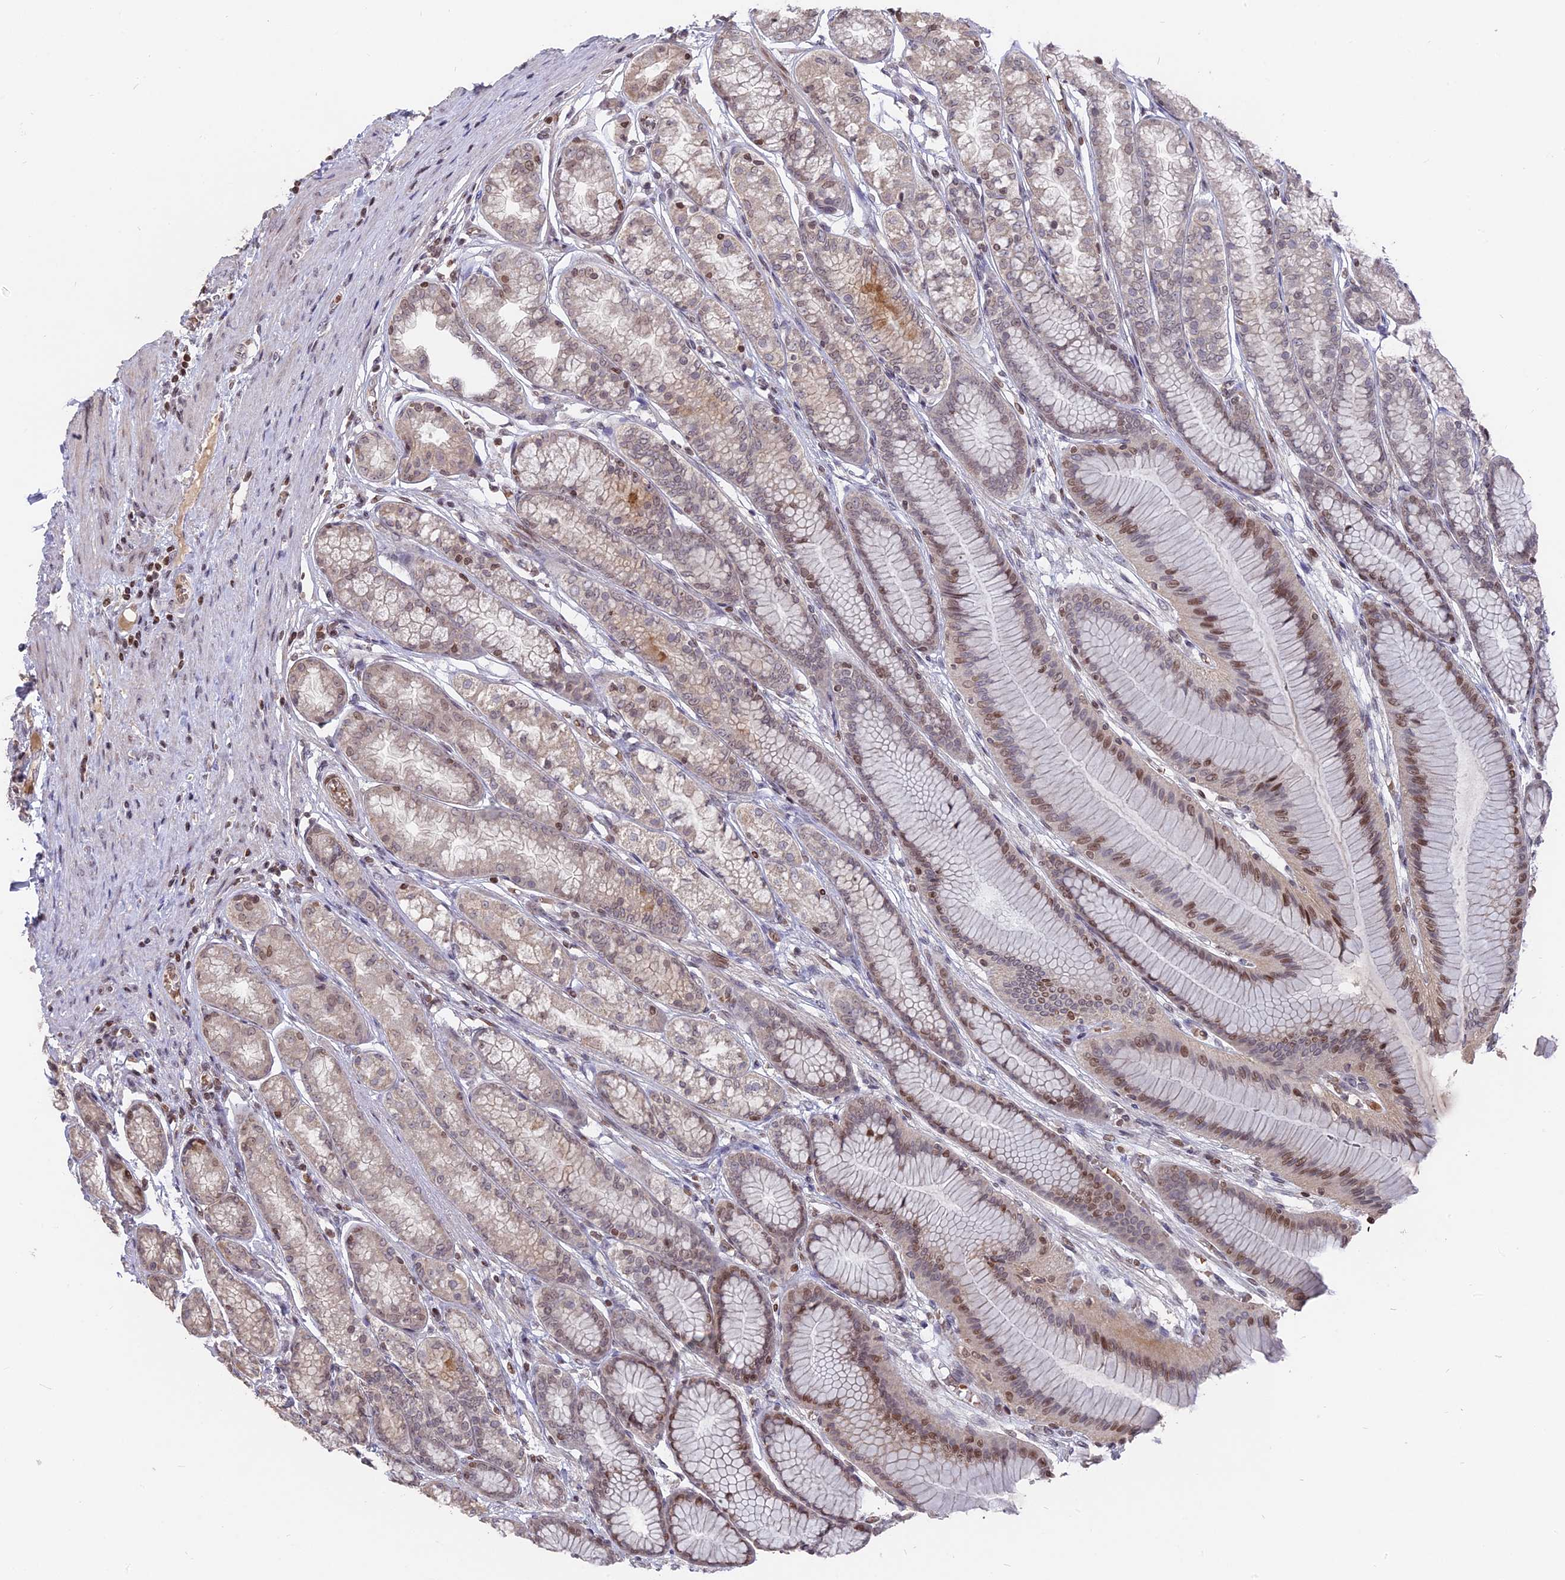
{"staining": {"intensity": "moderate", "quantity": "25%-75%", "location": "cytoplasmic/membranous,nuclear"}, "tissue": "stomach", "cell_type": "Glandular cells", "image_type": "normal", "snomed": [{"axis": "morphology", "description": "Normal tissue, NOS"}, {"axis": "morphology", "description": "Adenocarcinoma, NOS"}, {"axis": "morphology", "description": "Adenocarcinoma, High grade"}, {"axis": "topography", "description": "Stomach, upper"}, {"axis": "topography", "description": "Stomach"}], "caption": "Immunohistochemistry photomicrograph of benign stomach: human stomach stained using IHC exhibits medium levels of moderate protein expression localized specifically in the cytoplasmic/membranous,nuclear of glandular cells, appearing as a cytoplasmic/membranous,nuclear brown color.", "gene": "NR1H3", "patient": {"sex": "female", "age": 65}}